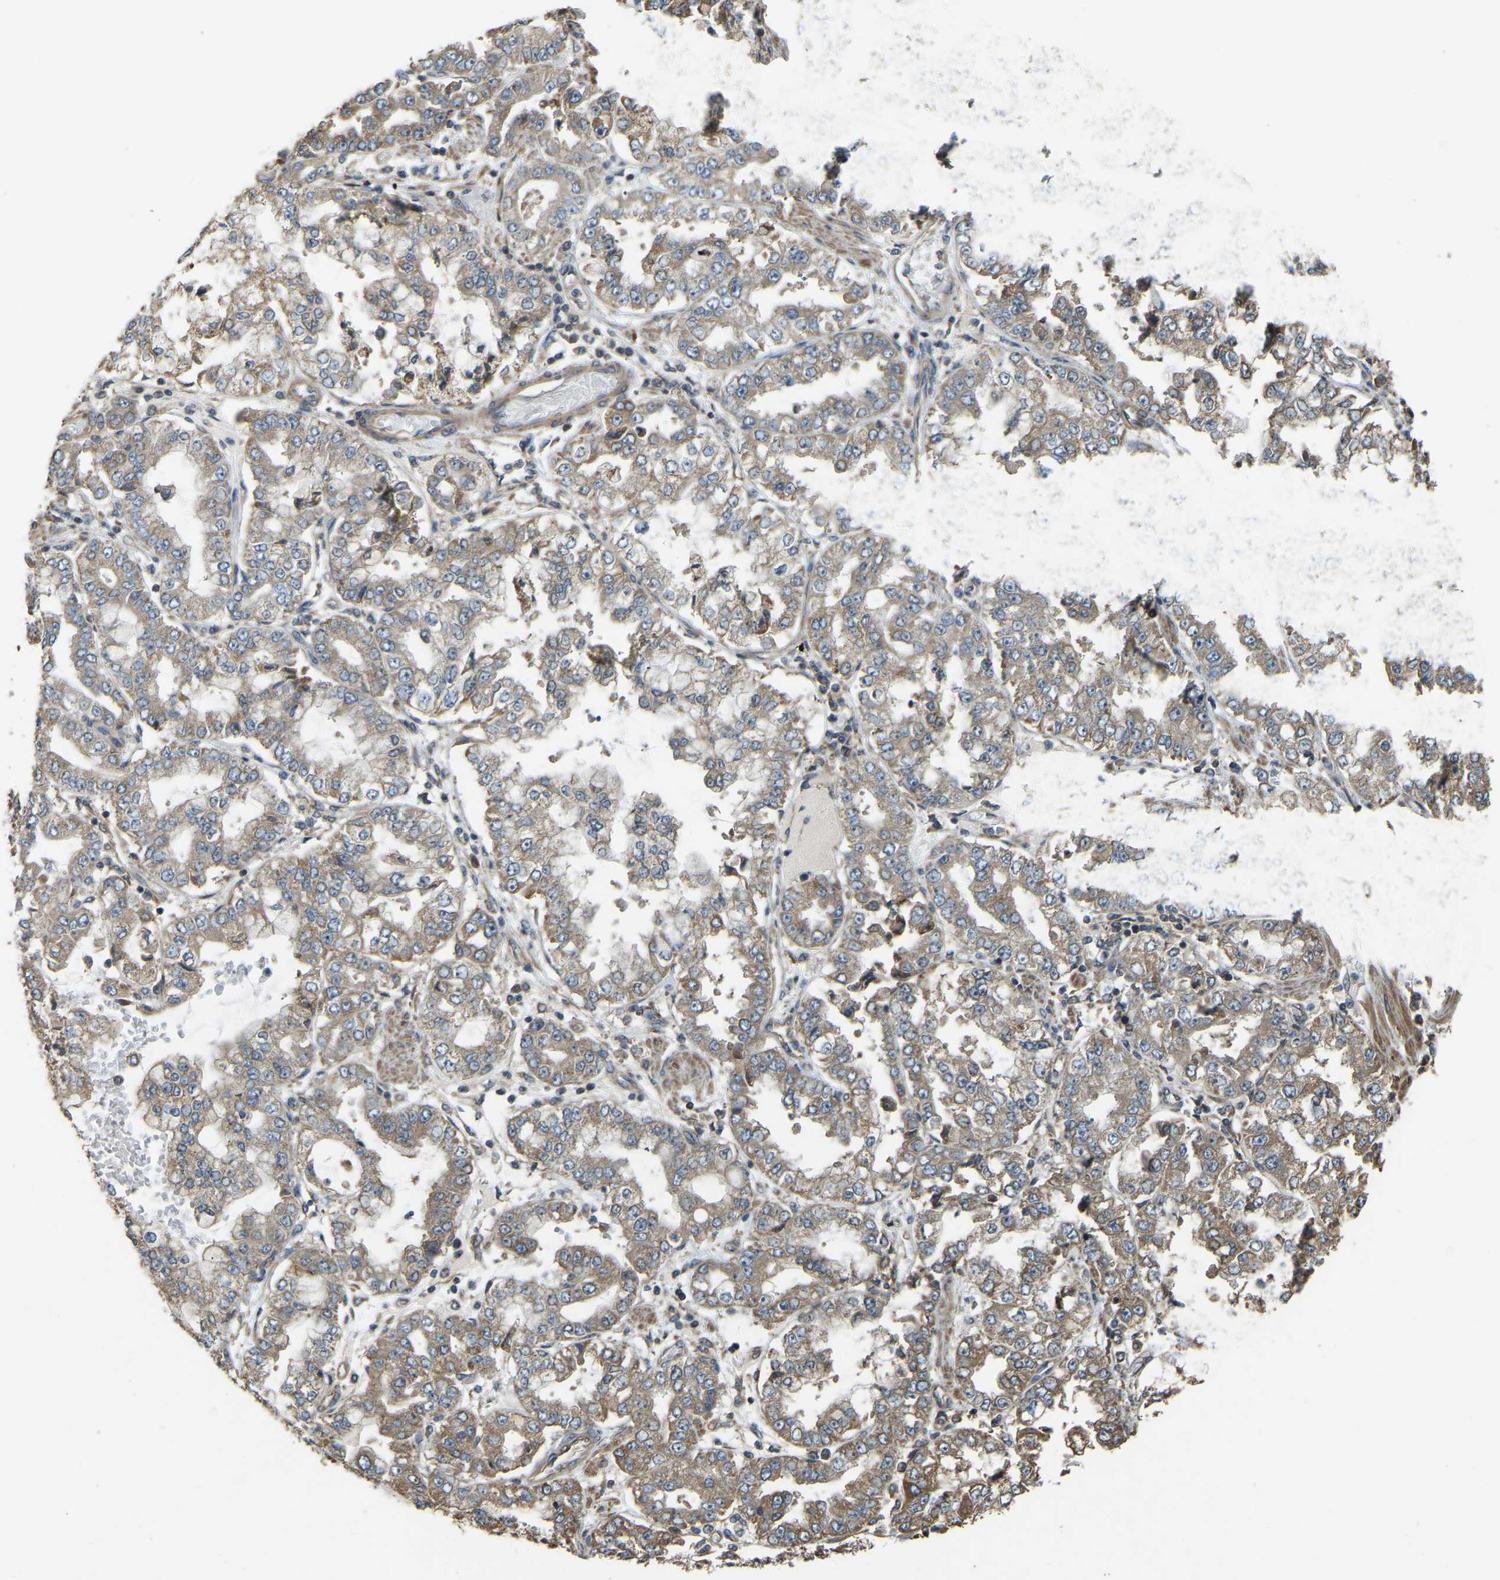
{"staining": {"intensity": "moderate", "quantity": ">75%", "location": "cytoplasmic/membranous"}, "tissue": "stomach cancer", "cell_type": "Tumor cells", "image_type": "cancer", "snomed": [{"axis": "morphology", "description": "Adenocarcinoma, NOS"}, {"axis": "topography", "description": "Stomach"}], "caption": "IHC (DAB) staining of stomach cancer (adenocarcinoma) reveals moderate cytoplasmic/membranous protein positivity in approximately >75% of tumor cells.", "gene": "GNG2", "patient": {"sex": "male", "age": 76}}